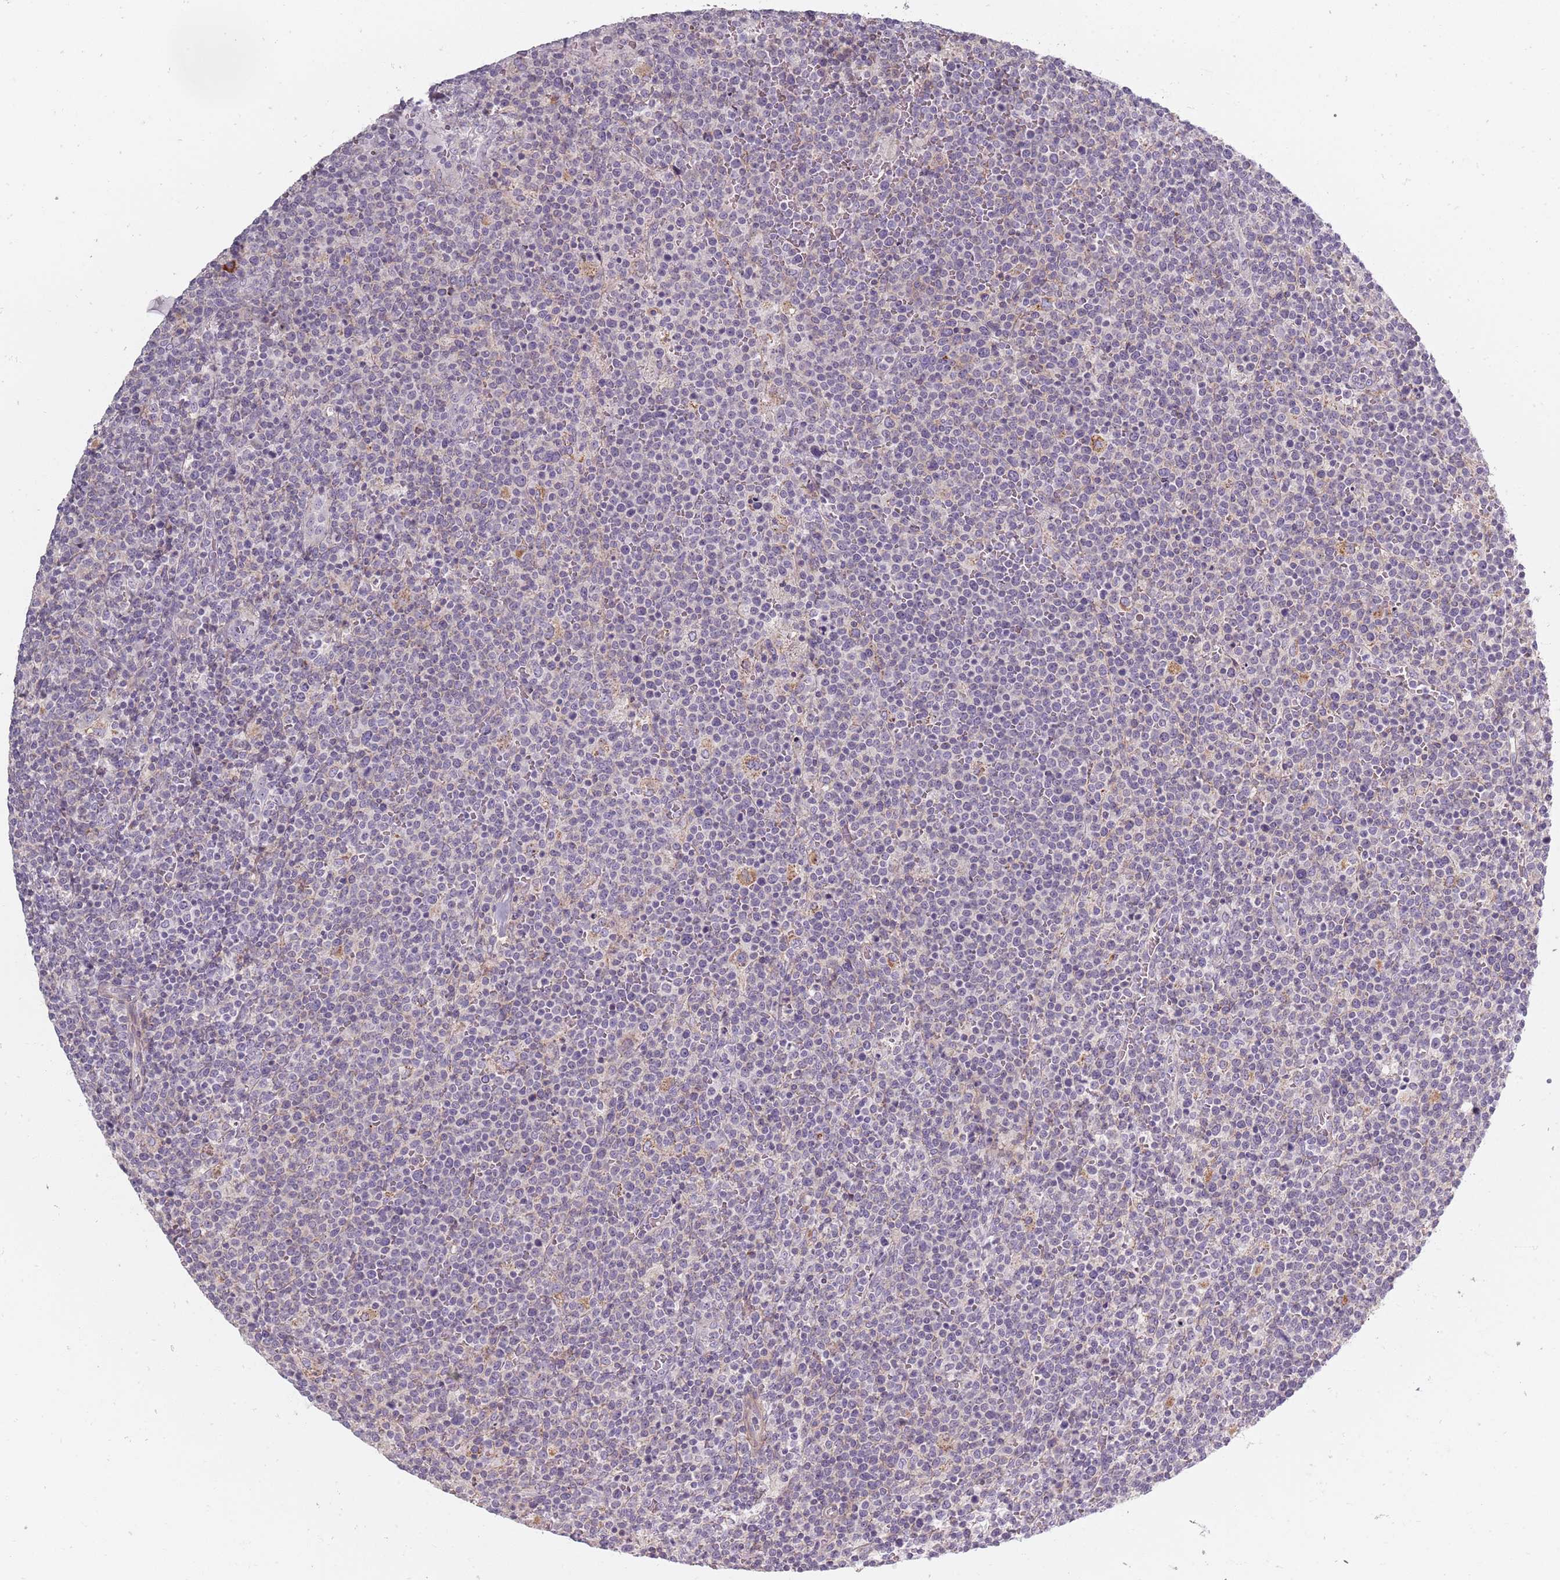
{"staining": {"intensity": "negative", "quantity": "none", "location": "none"}, "tissue": "lymphoma", "cell_type": "Tumor cells", "image_type": "cancer", "snomed": [{"axis": "morphology", "description": "Malignant lymphoma, non-Hodgkin's type, High grade"}, {"axis": "topography", "description": "Lymph node"}], "caption": "Histopathology image shows no protein positivity in tumor cells of lymphoma tissue.", "gene": "SYNGR3", "patient": {"sex": "male", "age": 61}}